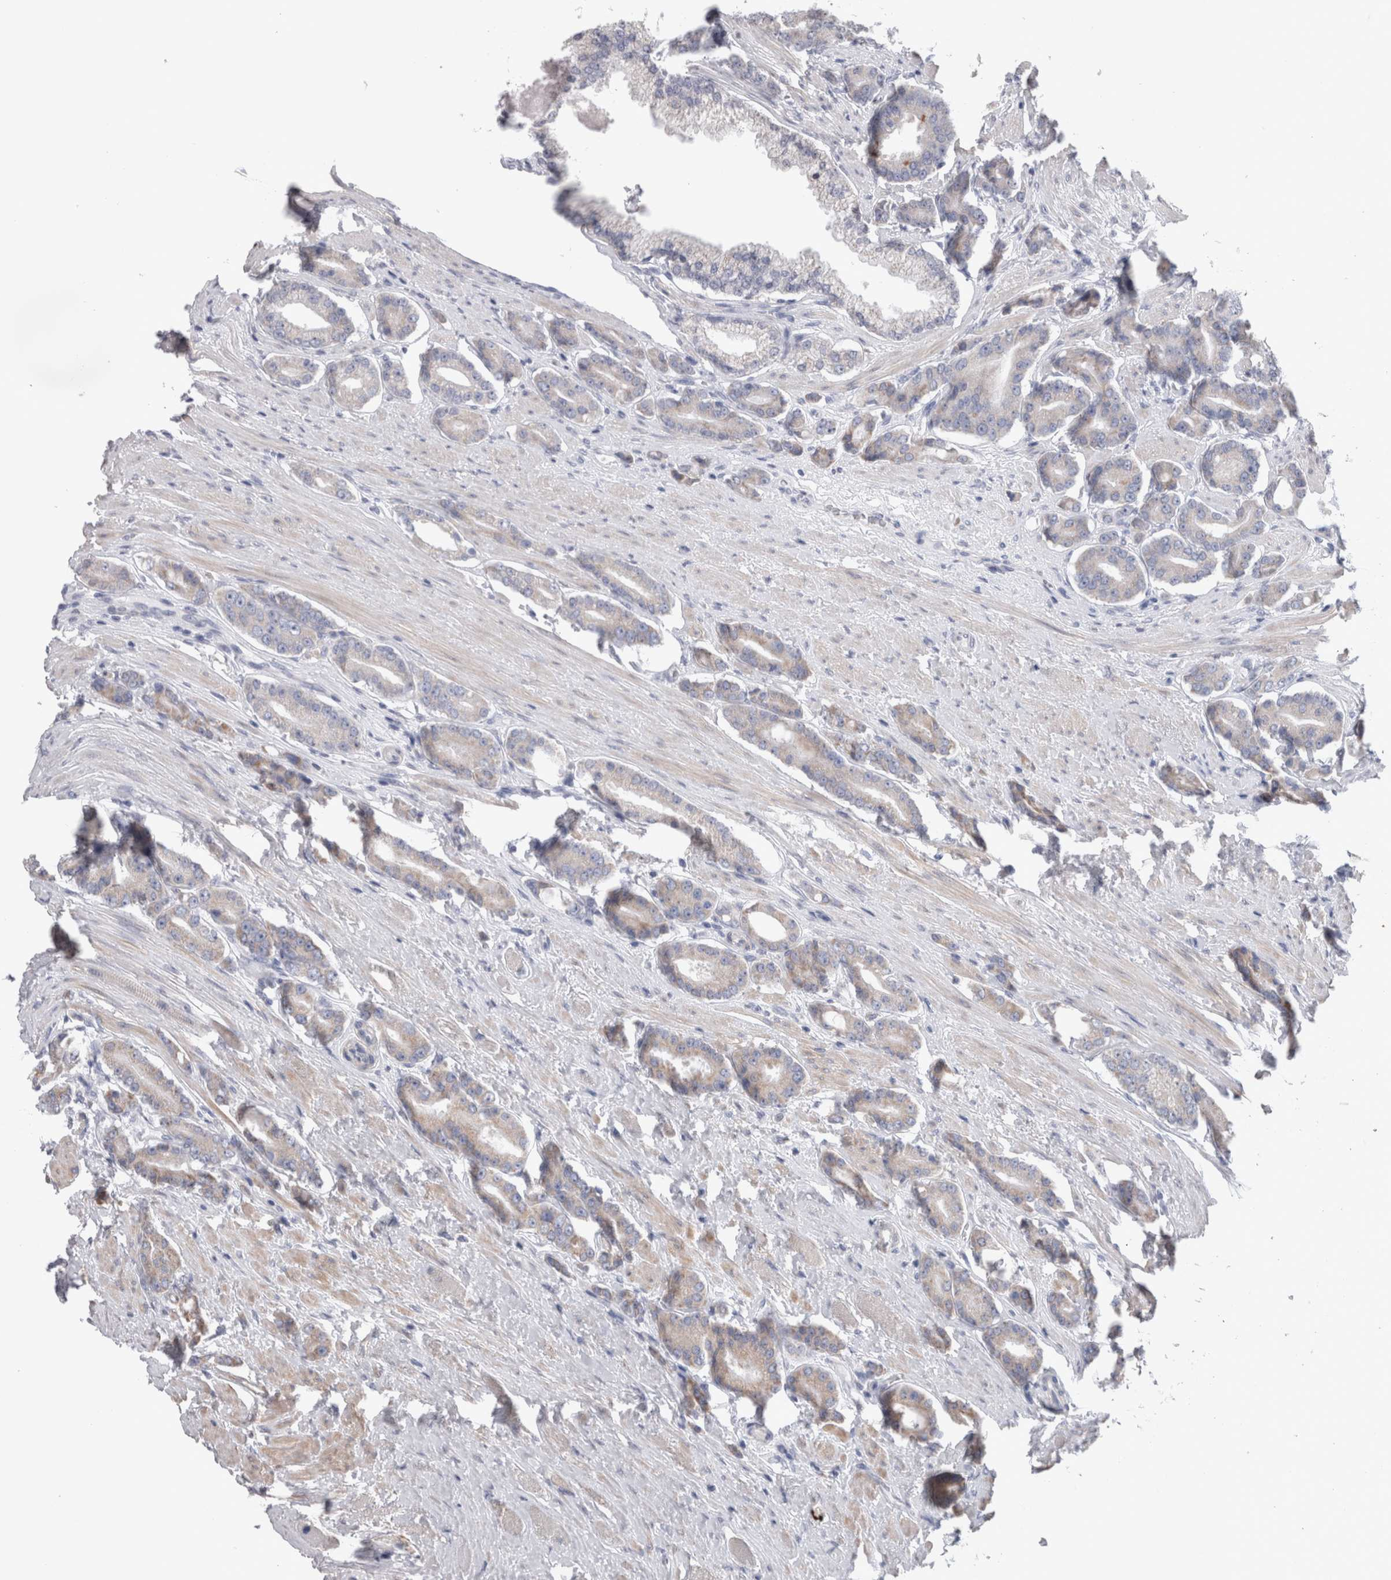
{"staining": {"intensity": "weak", "quantity": "<25%", "location": "cytoplasmic/membranous"}, "tissue": "prostate cancer", "cell_type": "Tumor cells", "image_type": "cancer", "snomed": [{"axis": "morphology", "description": "Adenocarcinoma, High grade"}, {"axis": "topography", "description": "Prostate"}], "caption": "An IHC image of prostate cancer (high-grade adenocarcinoma) is shown. There is no staining in tumor cells of prostate cancer (high-grade adenocarcinoma).", "gene": "GDAP1", "patient": {"sex": "male", "age": 71}}